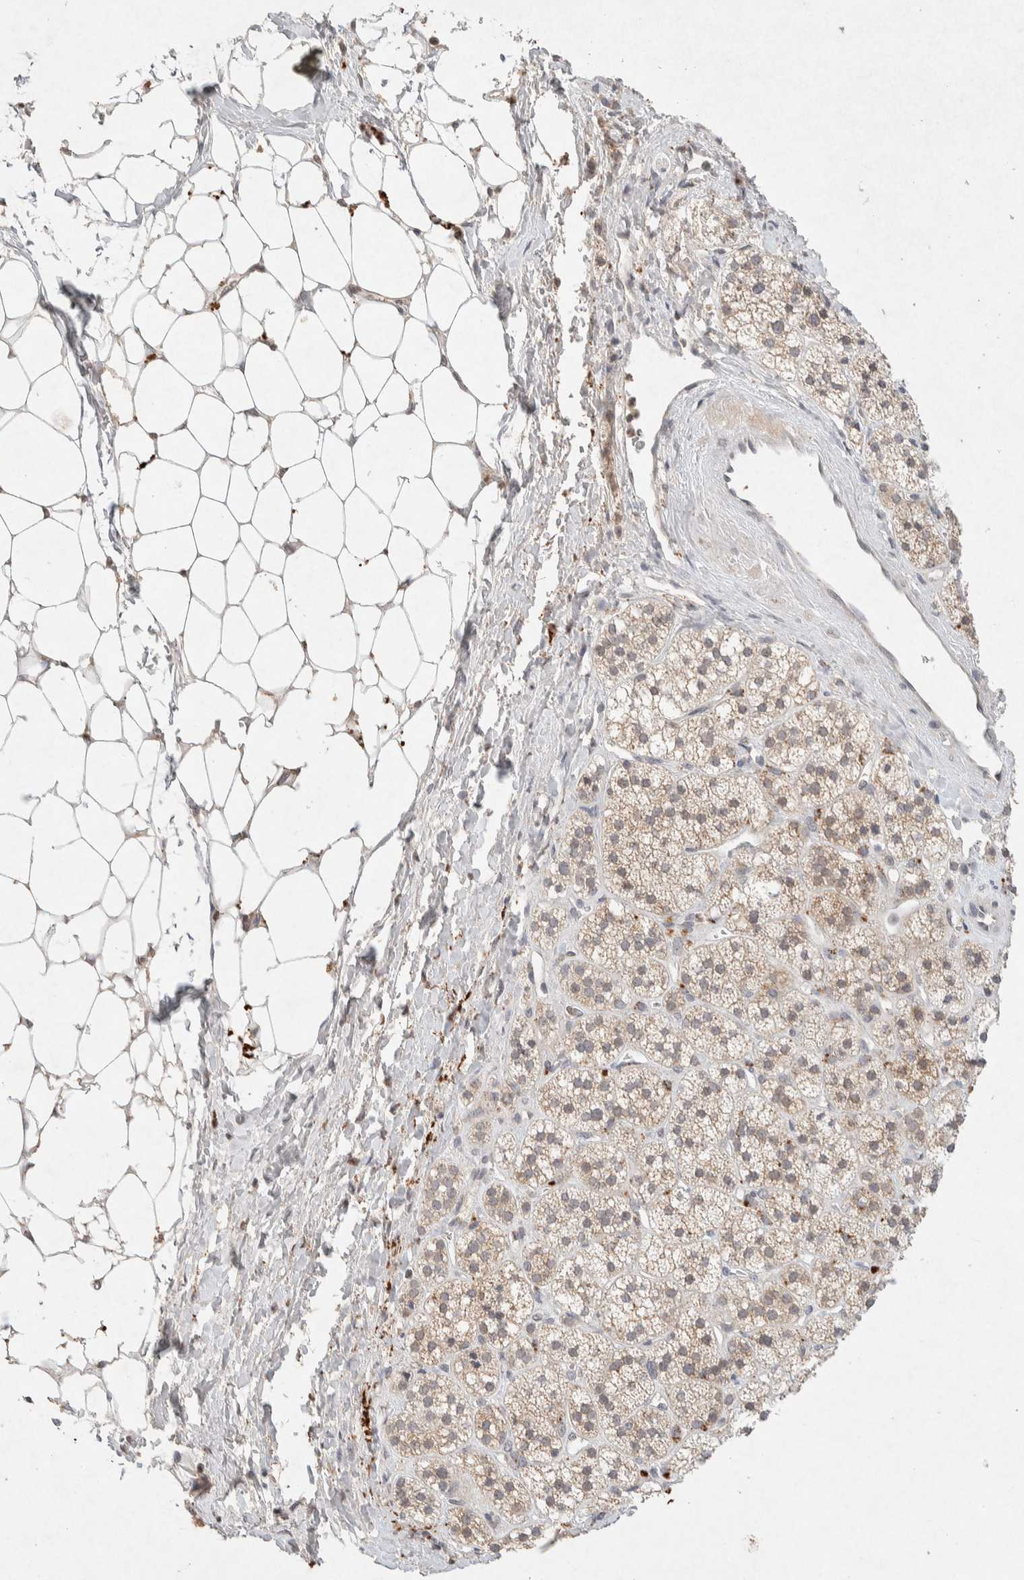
{"staining": {"intensity": "strong", "quantity": ">75%", "location": "cytoplasmic/membranous"}, "tissue": "adrenal gland", "cell_type": "Glandular cells", "image_type": "normal", "snomed": [{"axis": "morphology", "description": "Normal tissue, NOS"}, {"axis": "topography", "description": "Adrenal gland"}], "caption": "Adrenal gland stained with IHC reveals strong cytoplasmic/membranous expression in approximately >75% of glandular cells.", "gene": "GNAI1", "patient": {"sex": "male", "age": 56}}